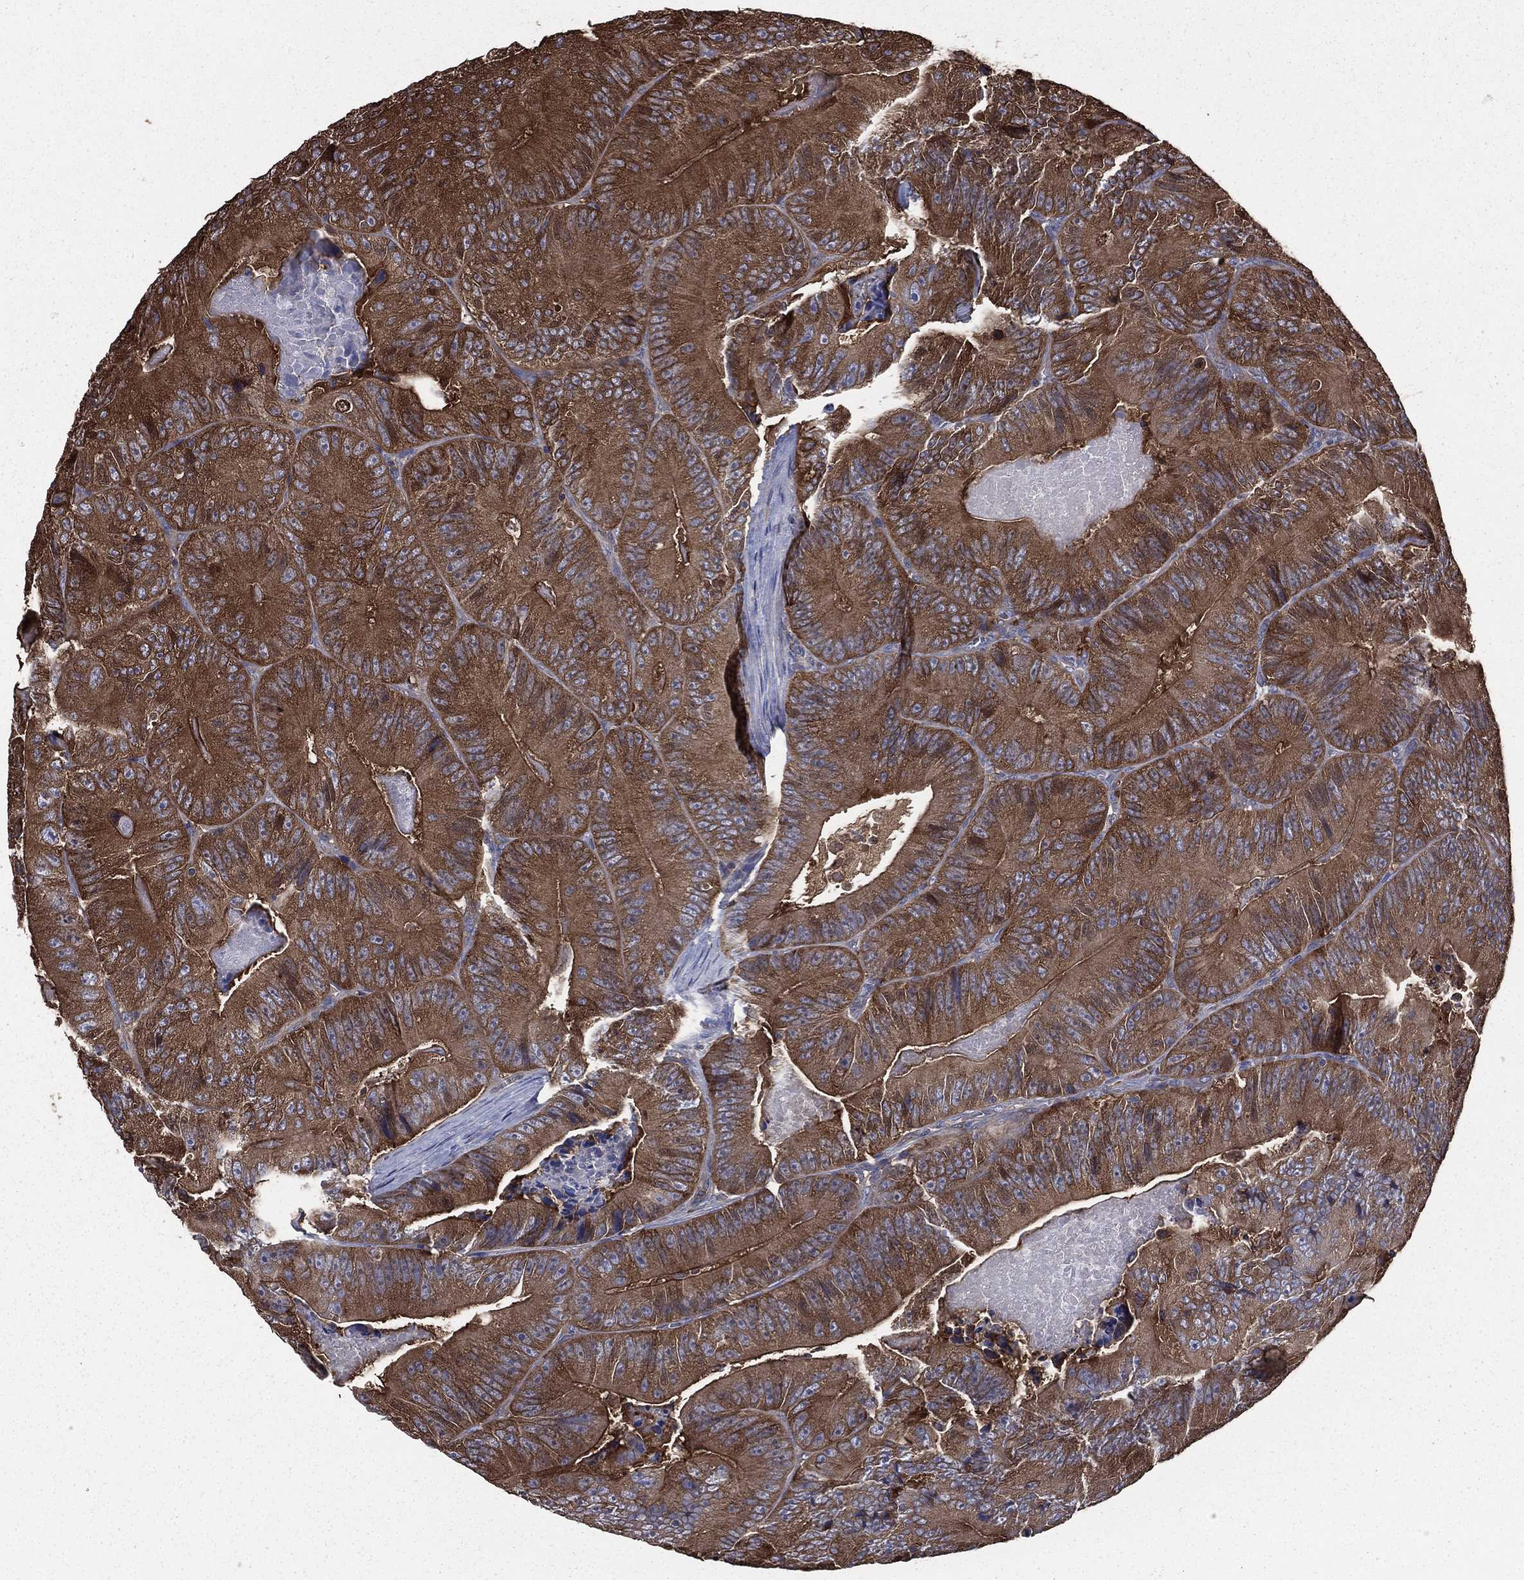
{"staining": {"intensity": "strong", "quantity": ">75%", "location": "cytoplasmic/membranous"}, "tissue": "colorectal cancer", "cell_type": "Tumor cells", "image_type": "cancer", "snomed": [{"axis": "morphology", "description": "Adenocarcinoma, NOS"}, {"axis": "topography", "description": "Colon"}], "caption": "Immunohistochemical staining of human colorectal adenocarcinoma shows high levels of strong cytoplasmic/membranous expression in about >75% of tumor cells. The staining is performed using DAB (3,3'-diaminobenzidine) brown chromogen to label protein expression. The nuclei are counter-stained blue using hematoxylin.", "gene": "SARS1", "patient": {"sex": "female", "age": 86}}